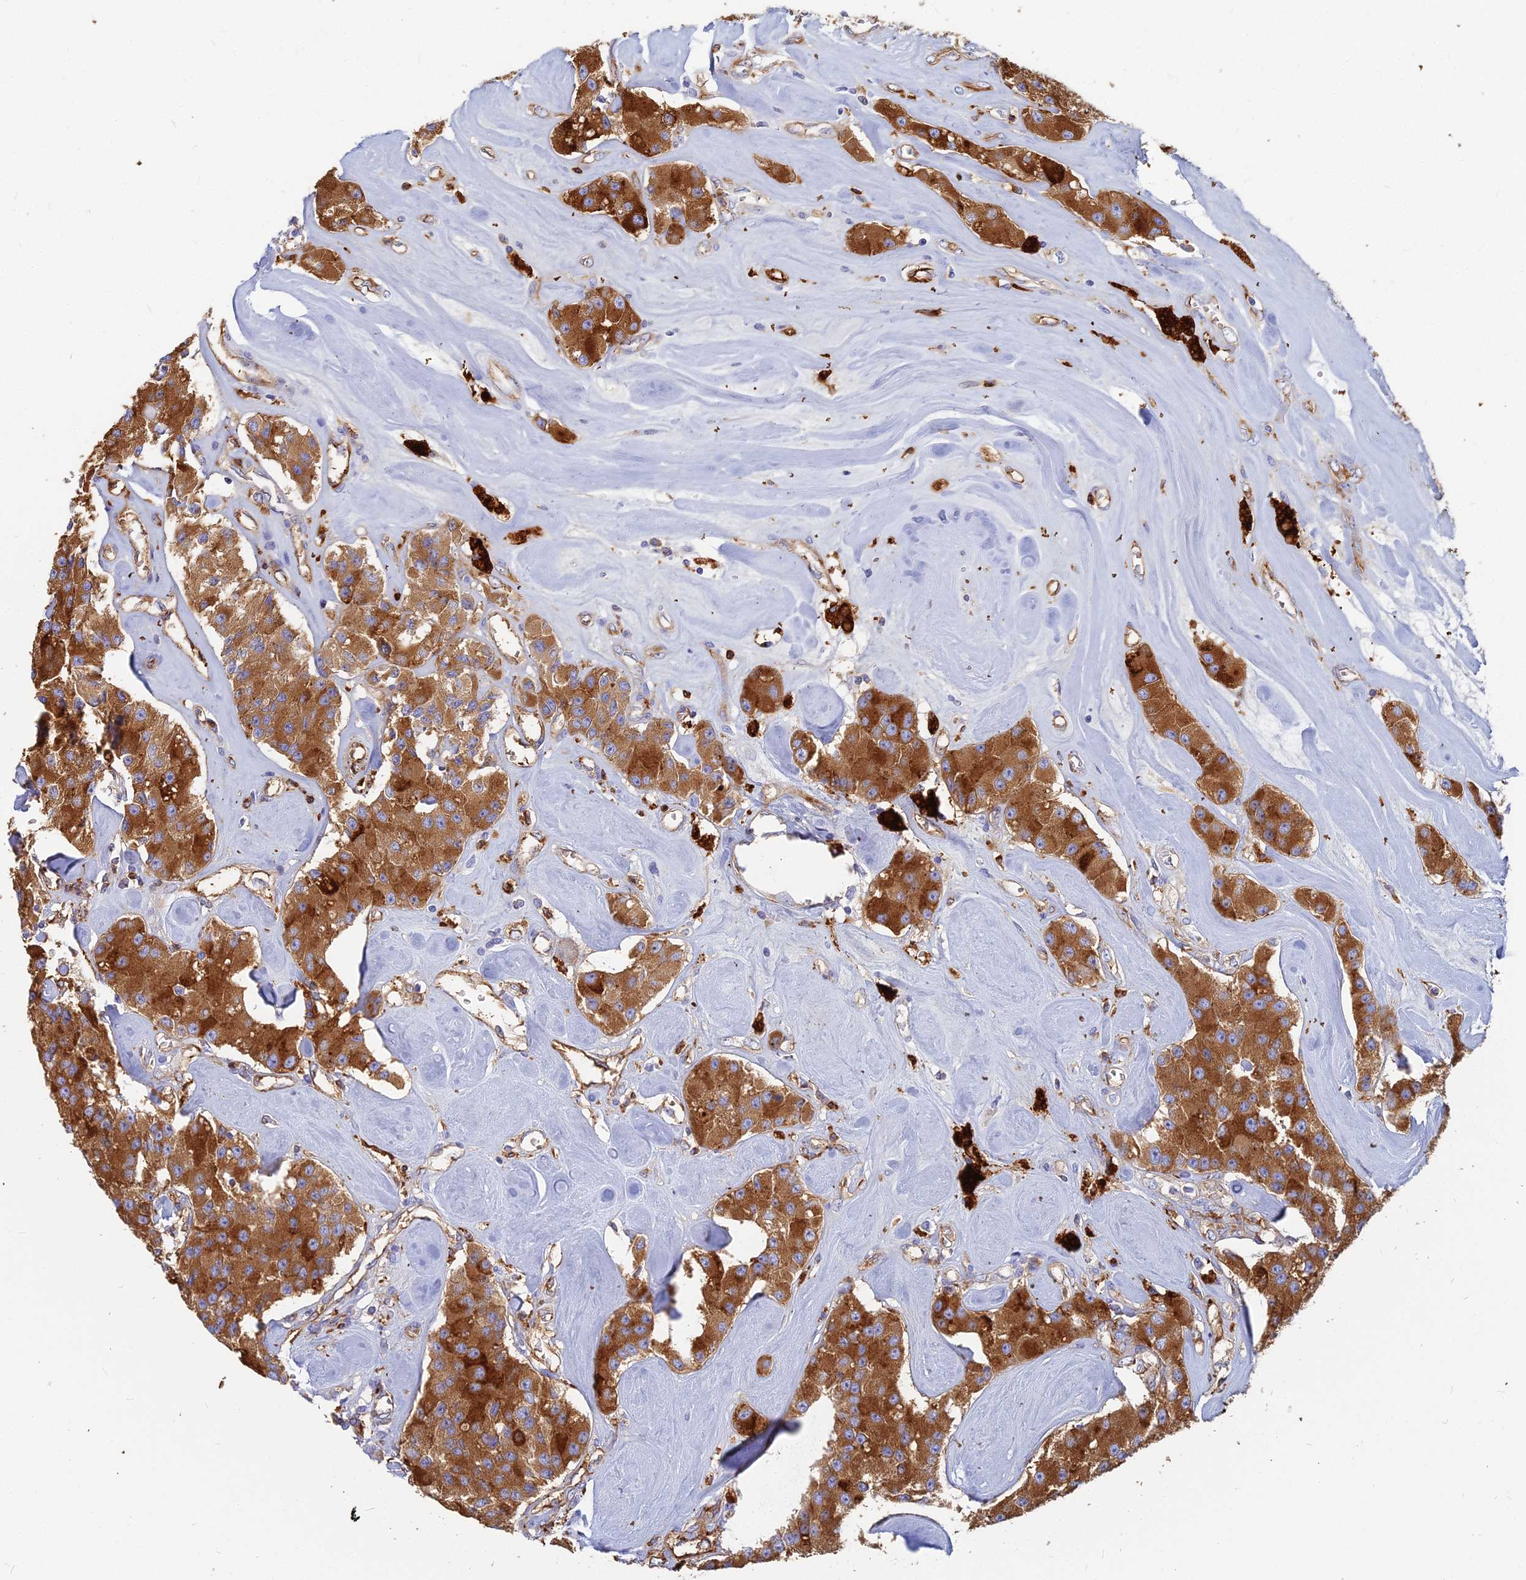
{"staining": {"intensity": "strong", "quantity": ">75%", "location": "cytoplasmic/membranous"}, "tissue": "carcinoid", "cell_type": "Tumor cells", "image_type": "cancer", "snomed": [{"axis": "morphology", "description": "Carcinoid, malignant, NOS"}, {"axis": "topography", "description": "Pancreas"}], "caption": "Immunohistochemical staining of carcinoid (malignant) reveals high levels of strong cytoplasmic/membranous staining in about >75% of tumor cells.", "gene": "VAT1", "patient": {"sex": "male", "age": 41}}